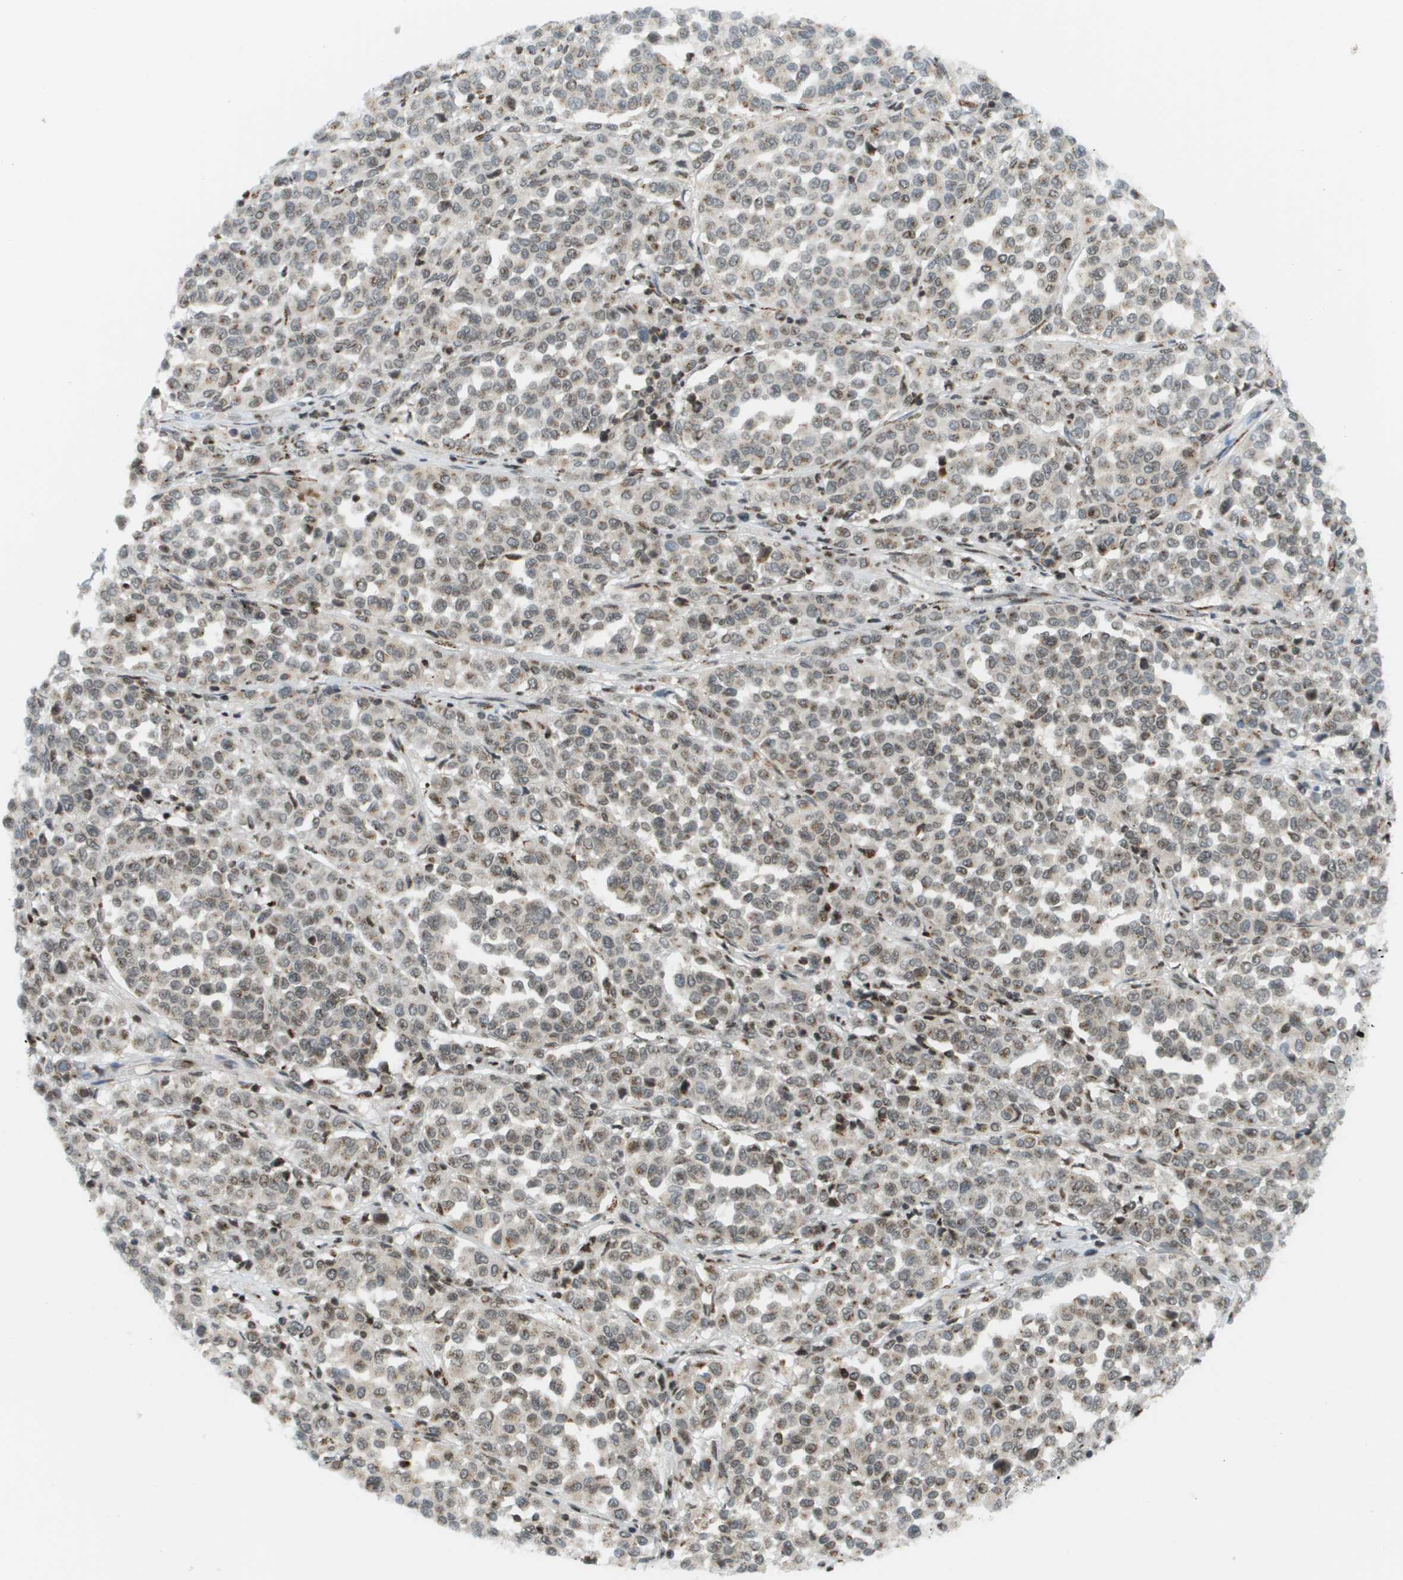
{"staining": {"intensity": "weak", "quantity": ">75%", "location": "cytoplasmic/membranous,nuclear"}, "tissue": "melanoma", "cell_type": "Tumor cells", "image_type": "cancer", "snomed": [{"axis": "morphology", "description": "Malignant melanoma, Metastatic site"}, {"axis": "topography", "description": "Pancreas"}], "caption": "Weak cytoplasmic/membranous and nuclear positivity is identified in about >75% of tumor cells in melanoma.", "gene": "EVC", "patient": {"sex": "female", "age": 30}}